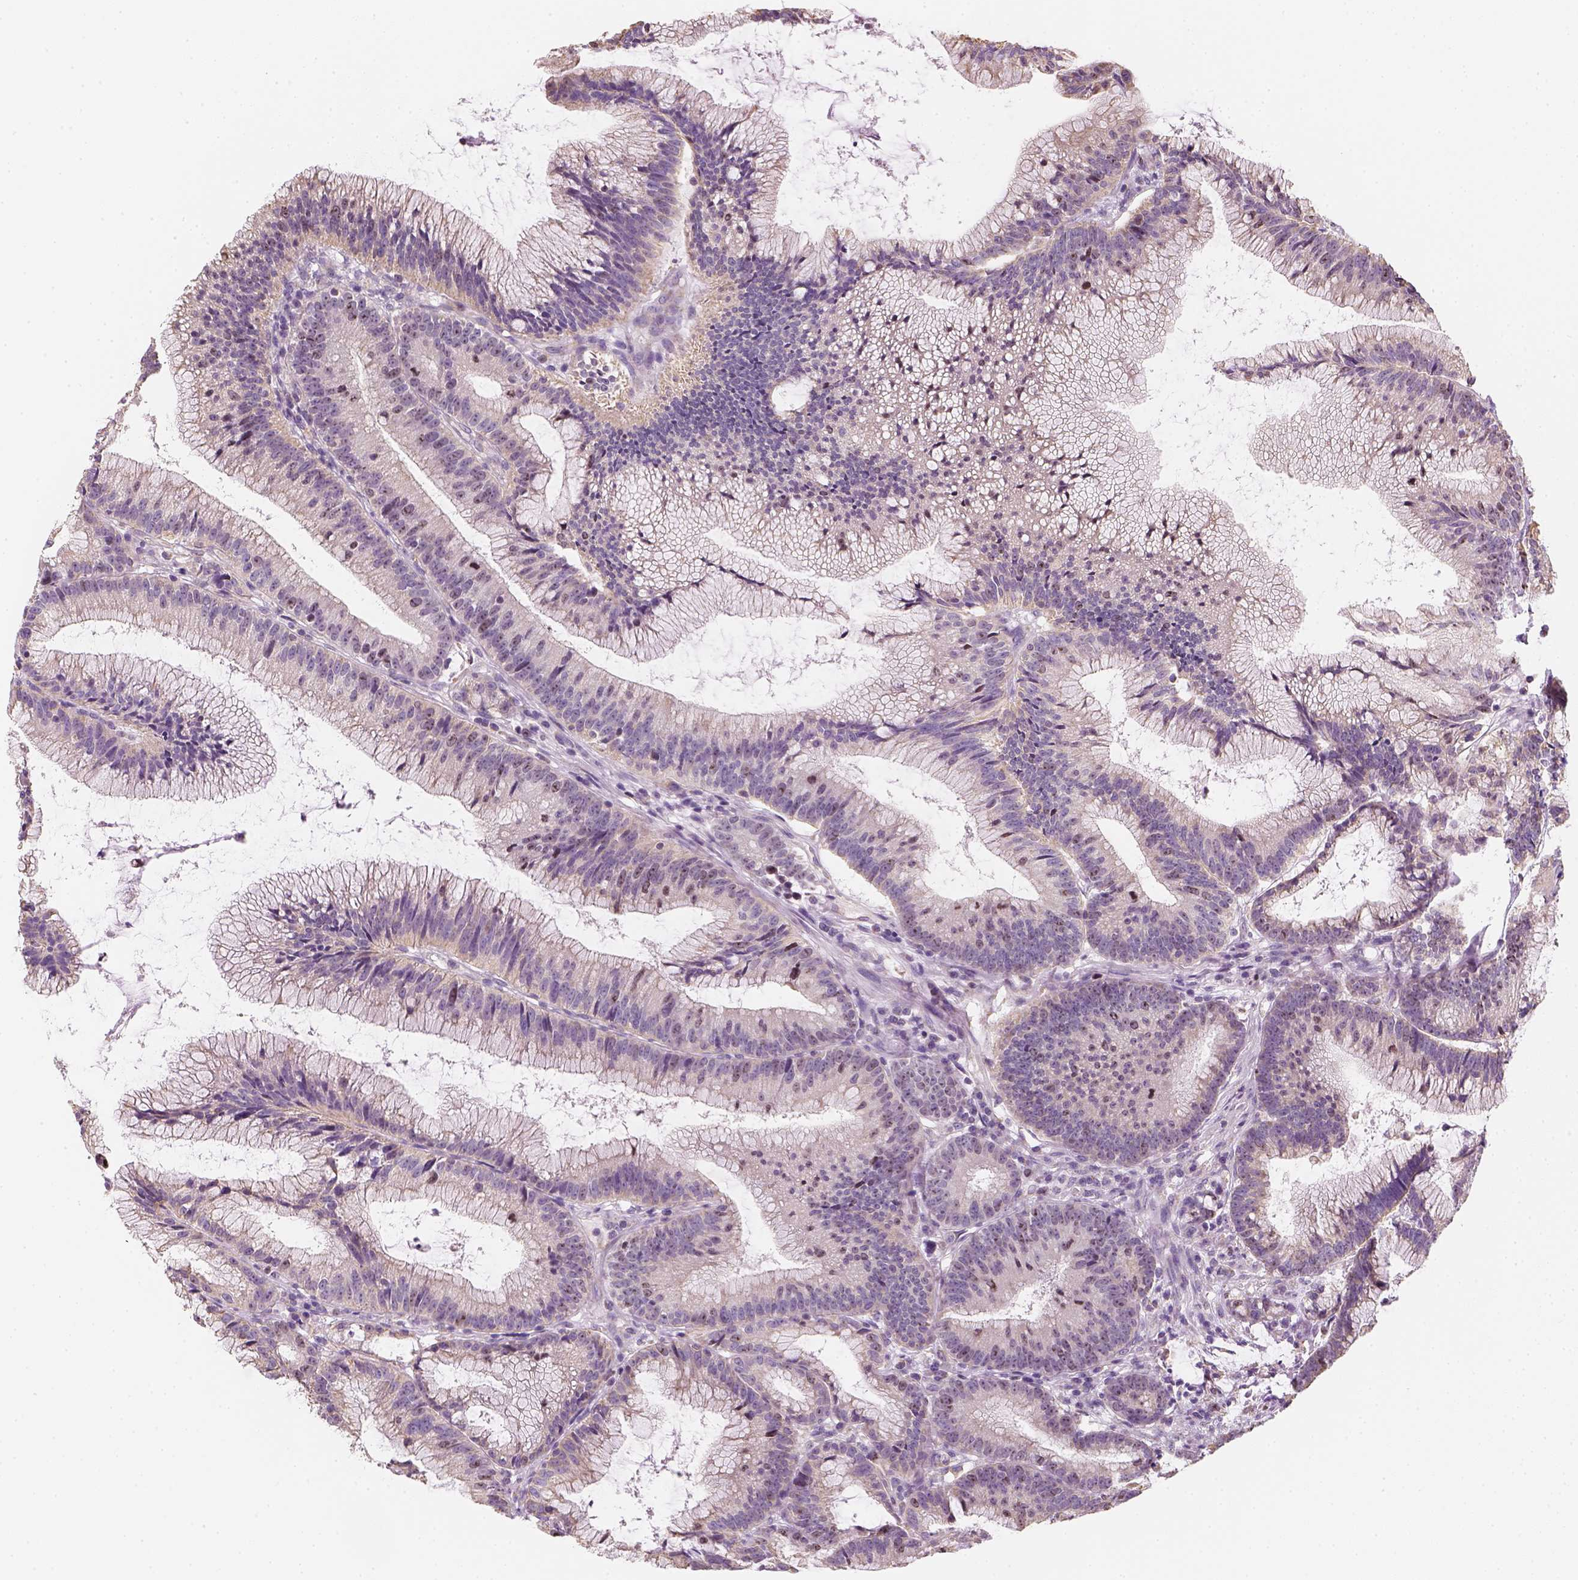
{"staining": {"intensity": "moderate", "quantity": "25%-75%", "location": "cytoplasmic/membranous,nuclear"}, "tissue": "colorectal cancer", "cell_type": "Tumor cells", "image_type": "cancer", "snomed": [{"axis": "morphology", "description": "Adenocarcinoma, NOS"}, {"axis": "topography", "description": "Colon"}], "caption": "Colorectal cancer tissue displays moderate cytoplasmic/membranous and nuclear staining in about 25%-75% of tumor cells", "gene": "LCA5", "patient": {"sex": "female", "age": 78}}